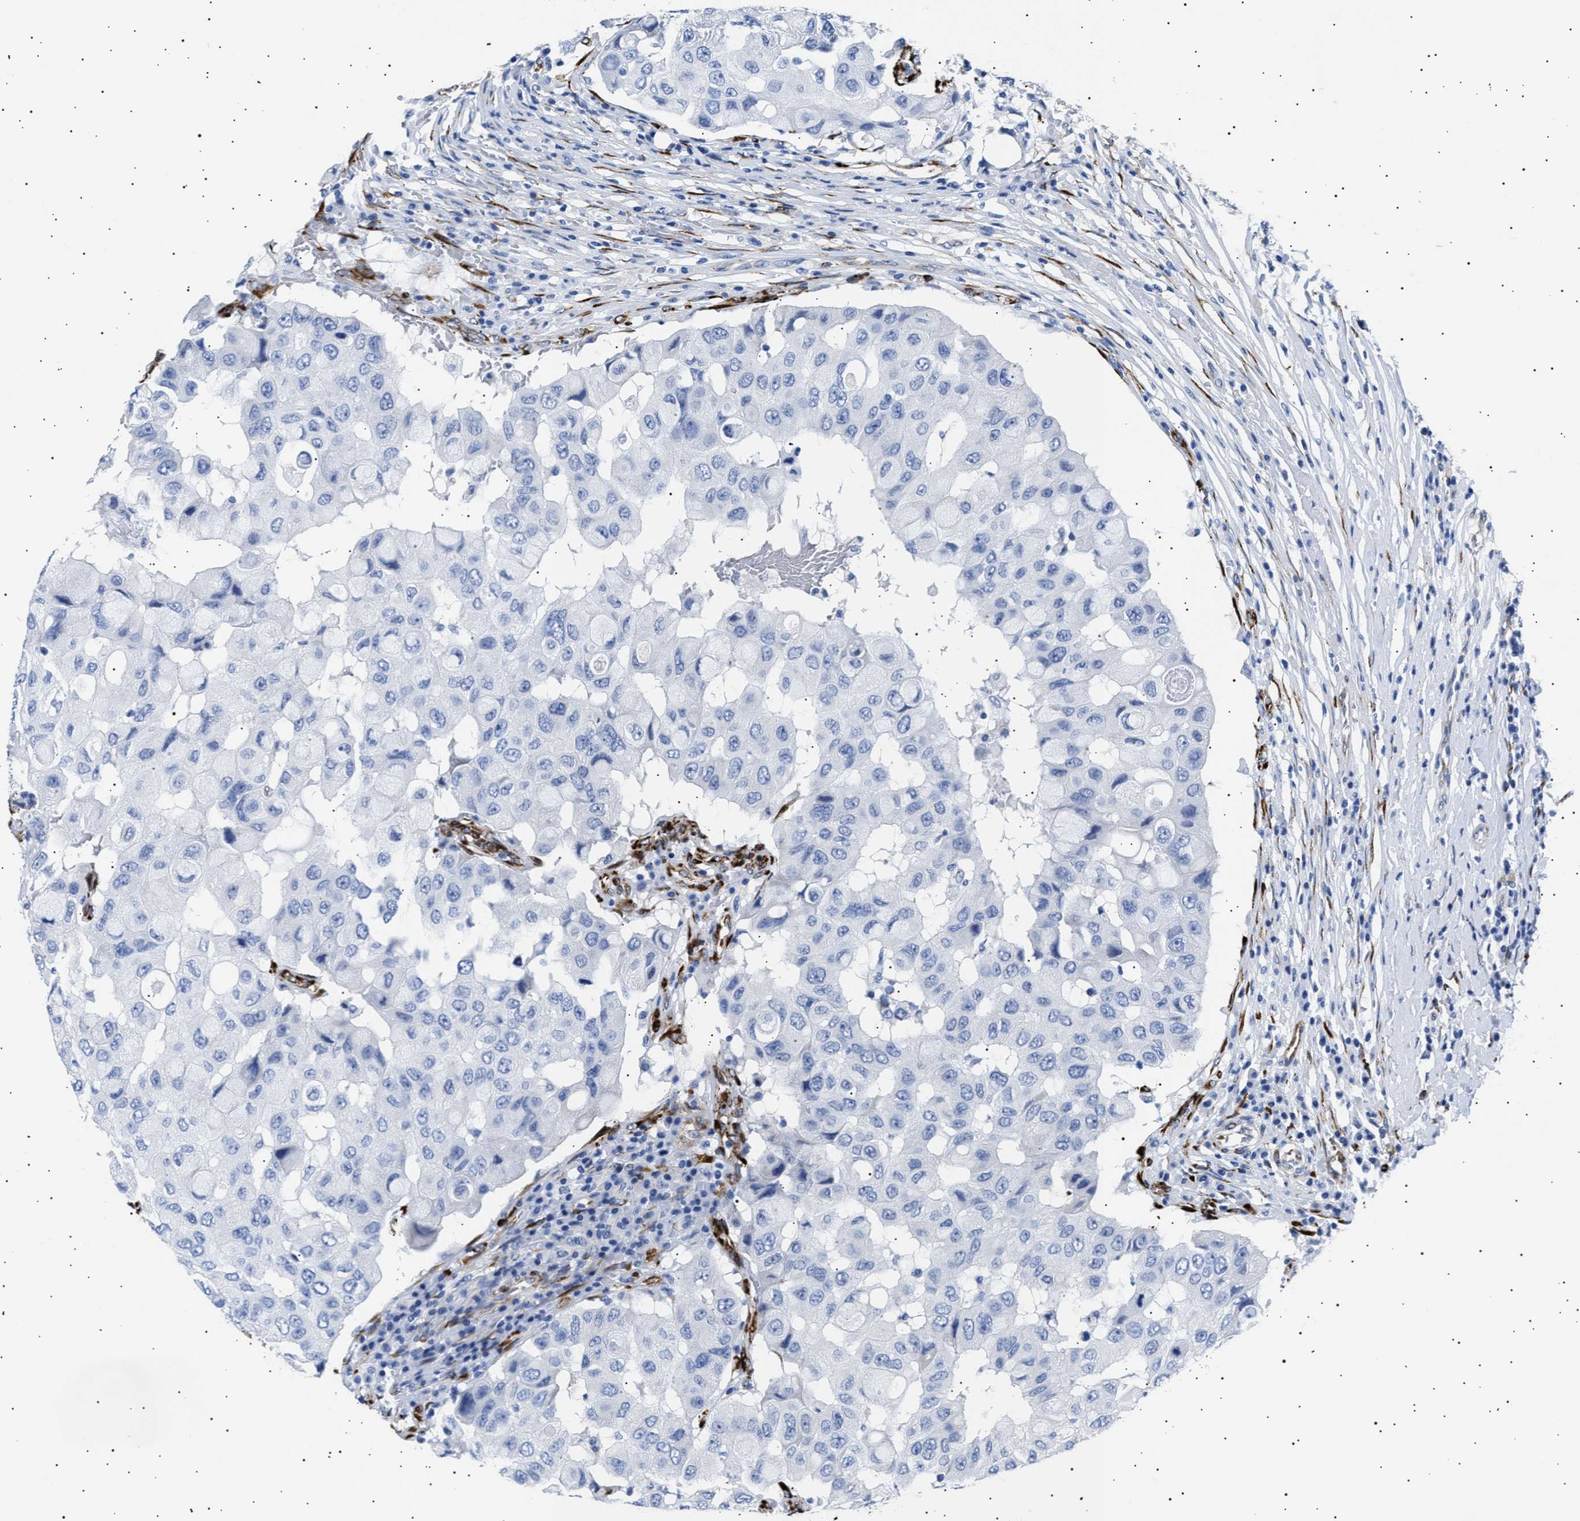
{"staining": {"intensity": "negative", "quantity": "none", "location": "none"}, "tissue": "breast cancer", "cell_type": "Tumor cells", "image_type": "cancer", "snomed": [{"axis": "morphology", "description": "Duct carcinoma"}, {"axis": "topography", "description": "Breast"}], "caption": "Tumor cells are negative for brown protein staining in intraductal carcinoma (breast).", "gene": "HEMGN", "patient": {"sex": "female", "age": 27}}